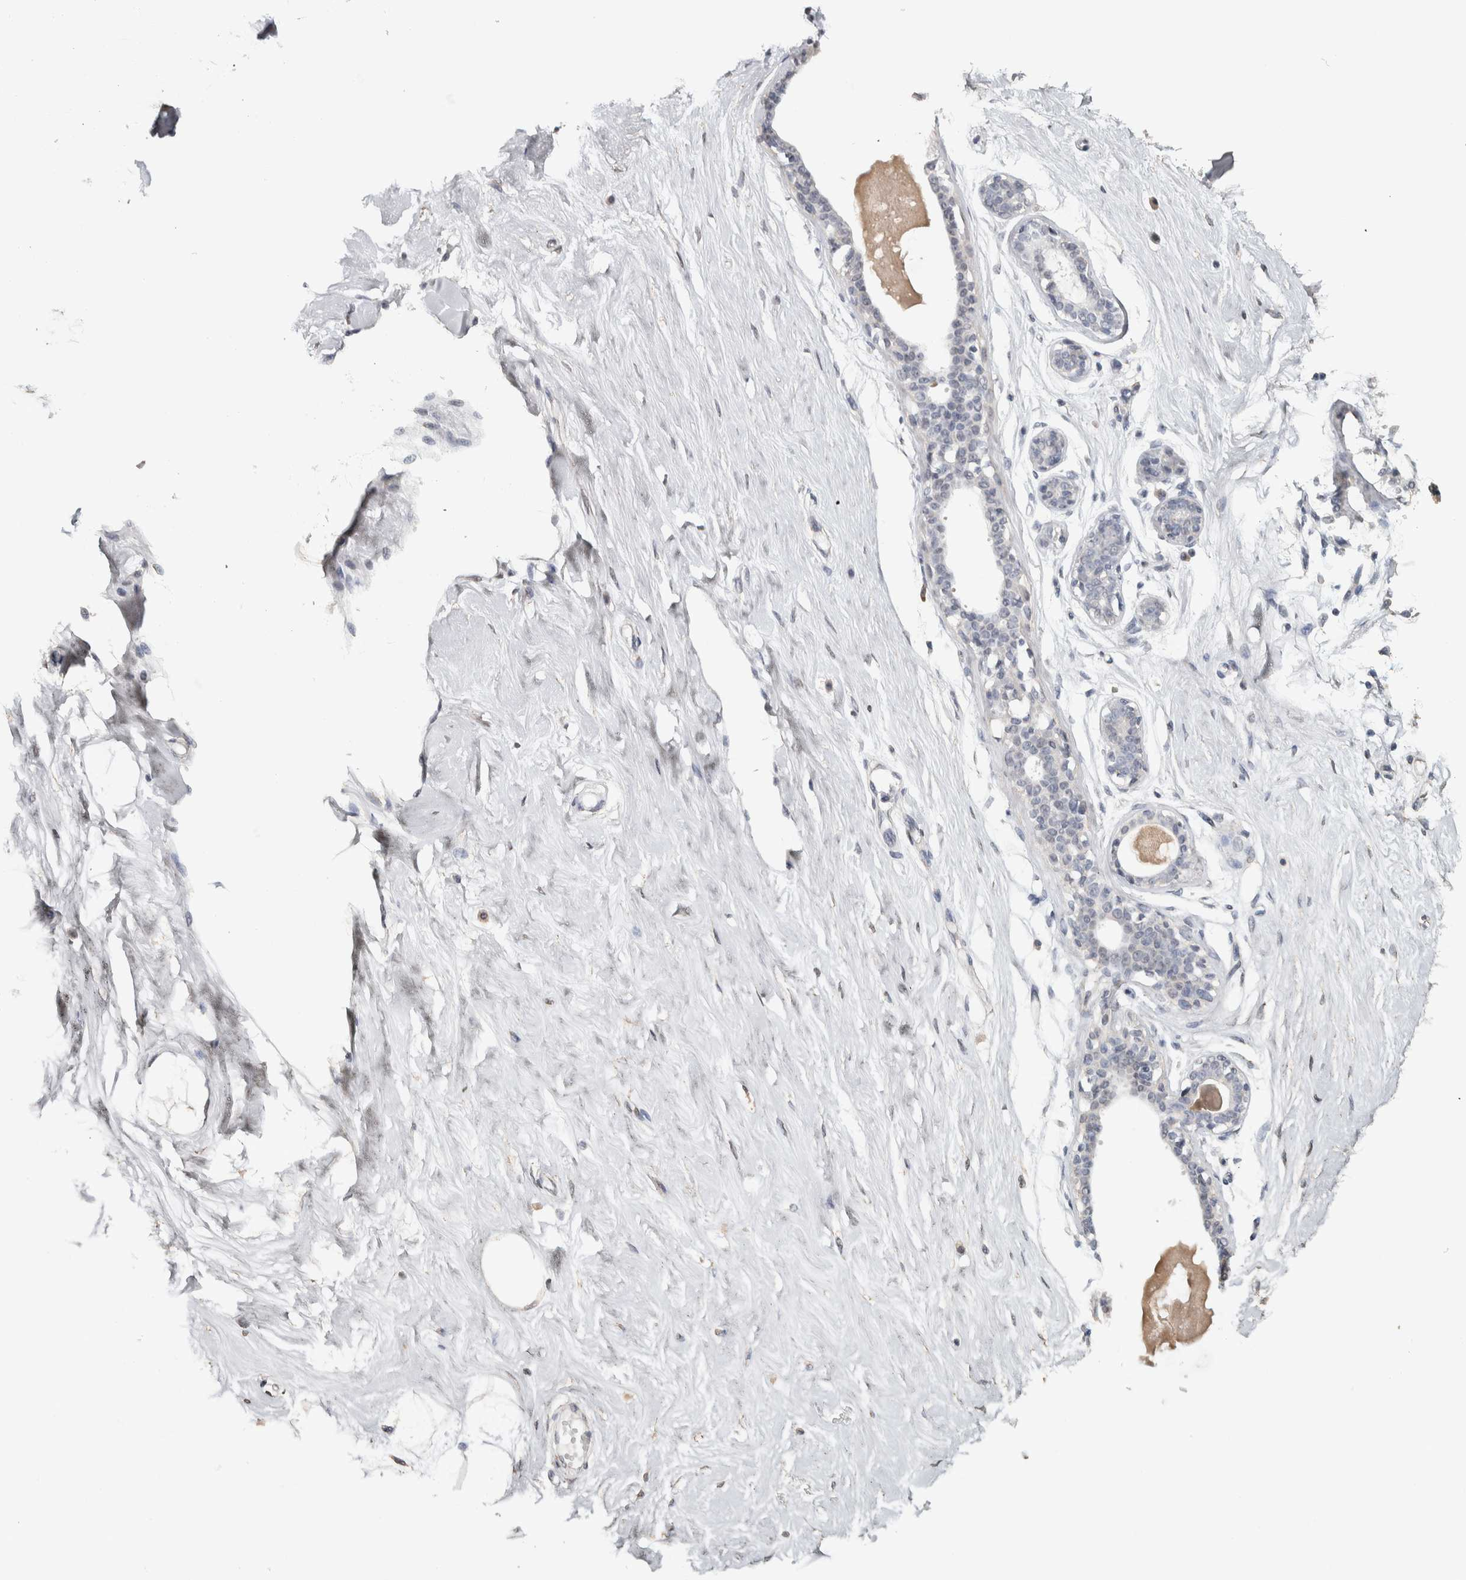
{"staining": {"intensity": "negative", "quantity": "none", "location": "none"}, "tissue": "breast", "cell_type": "Adipocytes", "image_type": "normal", "snomed": [{"axis": "morphology", "description": "Normal tissue, NOS"}, {"axis": "topography", "description": "Breast"}], "caption": "Adipocytes show no significant protein positivity in normal breast.", "gene": "NECAB1", "patient": {"sex": "female", "age": 23}}